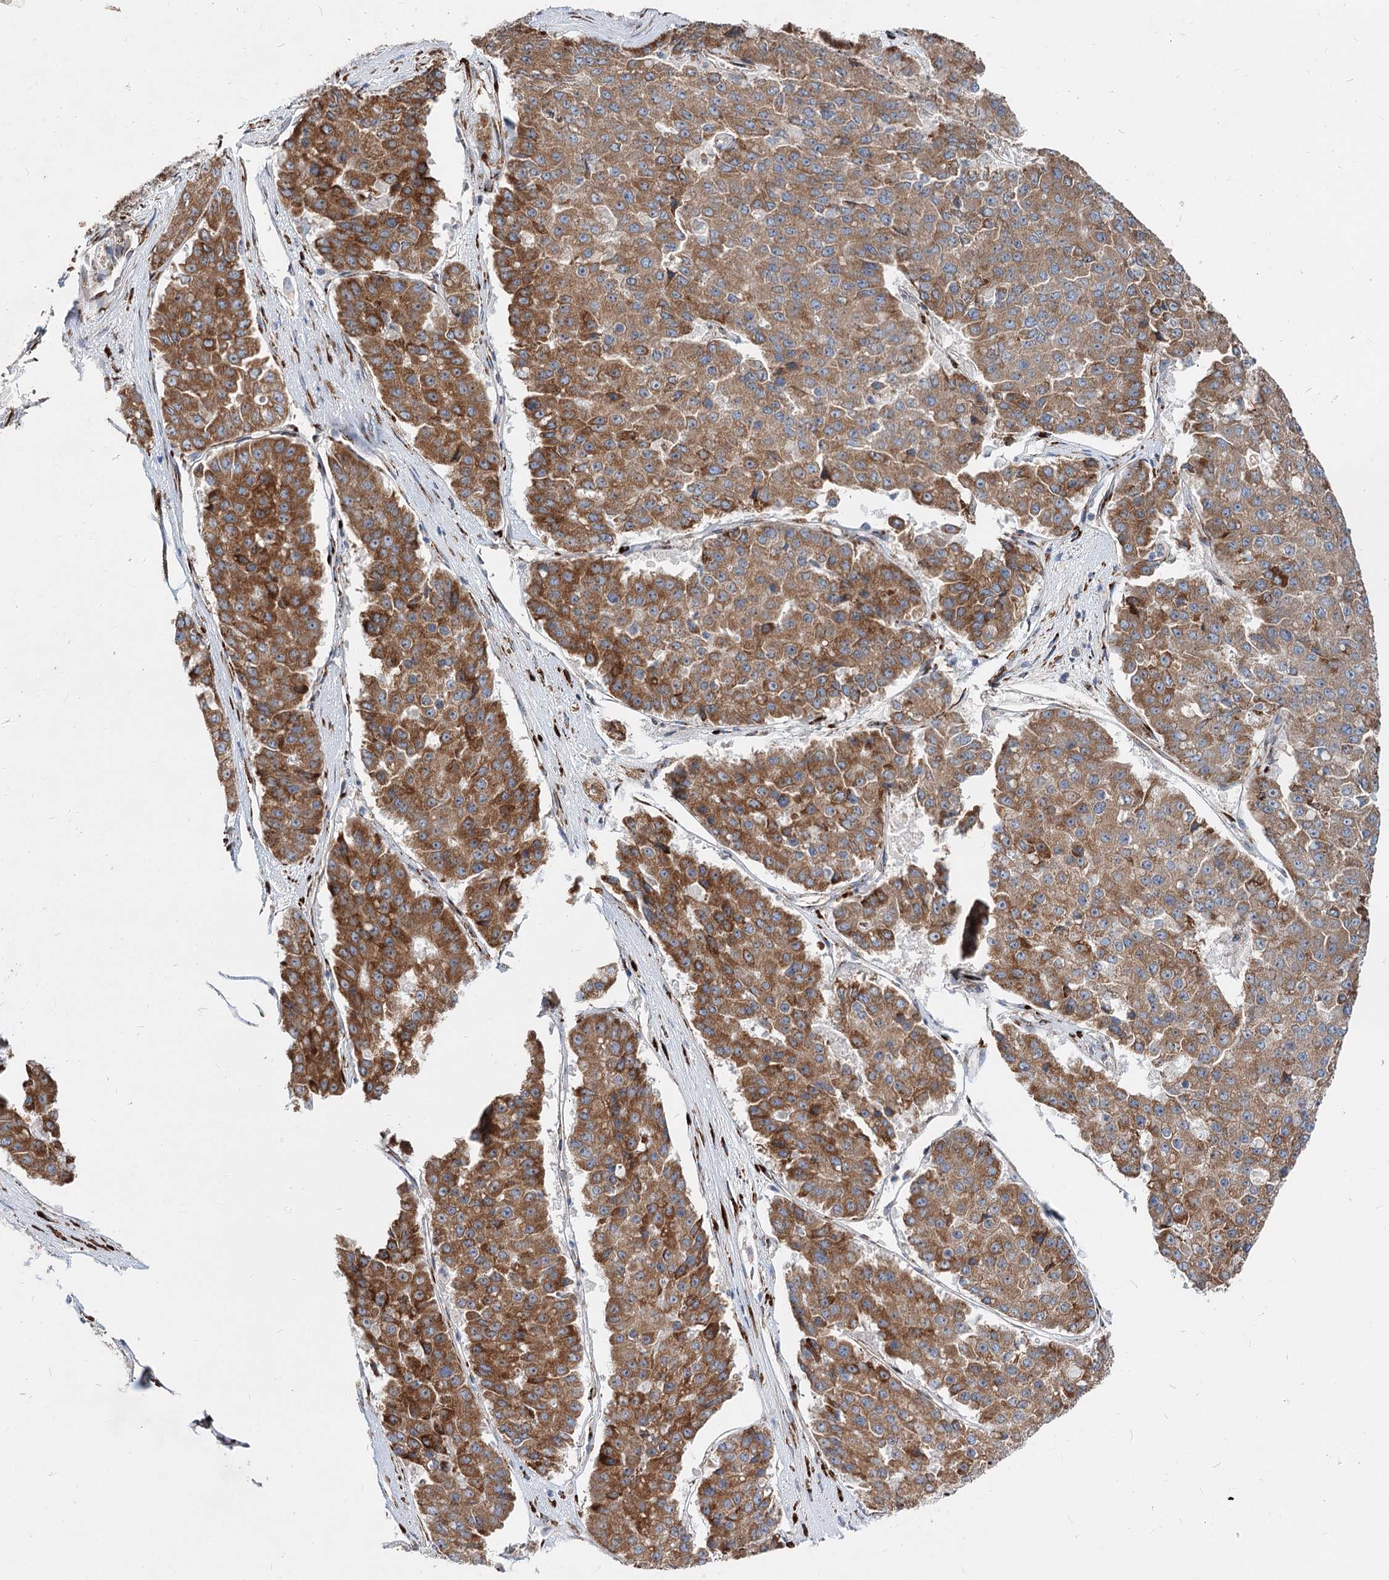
{"staining": {"intensity": "moderate", "quantity": ">75%", "location": "cytoplasmic/membranous"}, "tissue": "pancreatic cancer", "cell_type": "Tumor cells", "image_type": "cancer", "snomed": [{"axis": "morphology", "description": "Adenocarcinoma, NOS"}, {"axis": "topography", "description": "Pancreas"}], "caption": "Pancreatic cancer (adenocarcinoma) stained with a brown dye shows moderate cytoplasmic/membranous positive positivity in about >75% of tumor cells.", "gene": "SPART", "patient": {"sex": "male", "age": 50}}